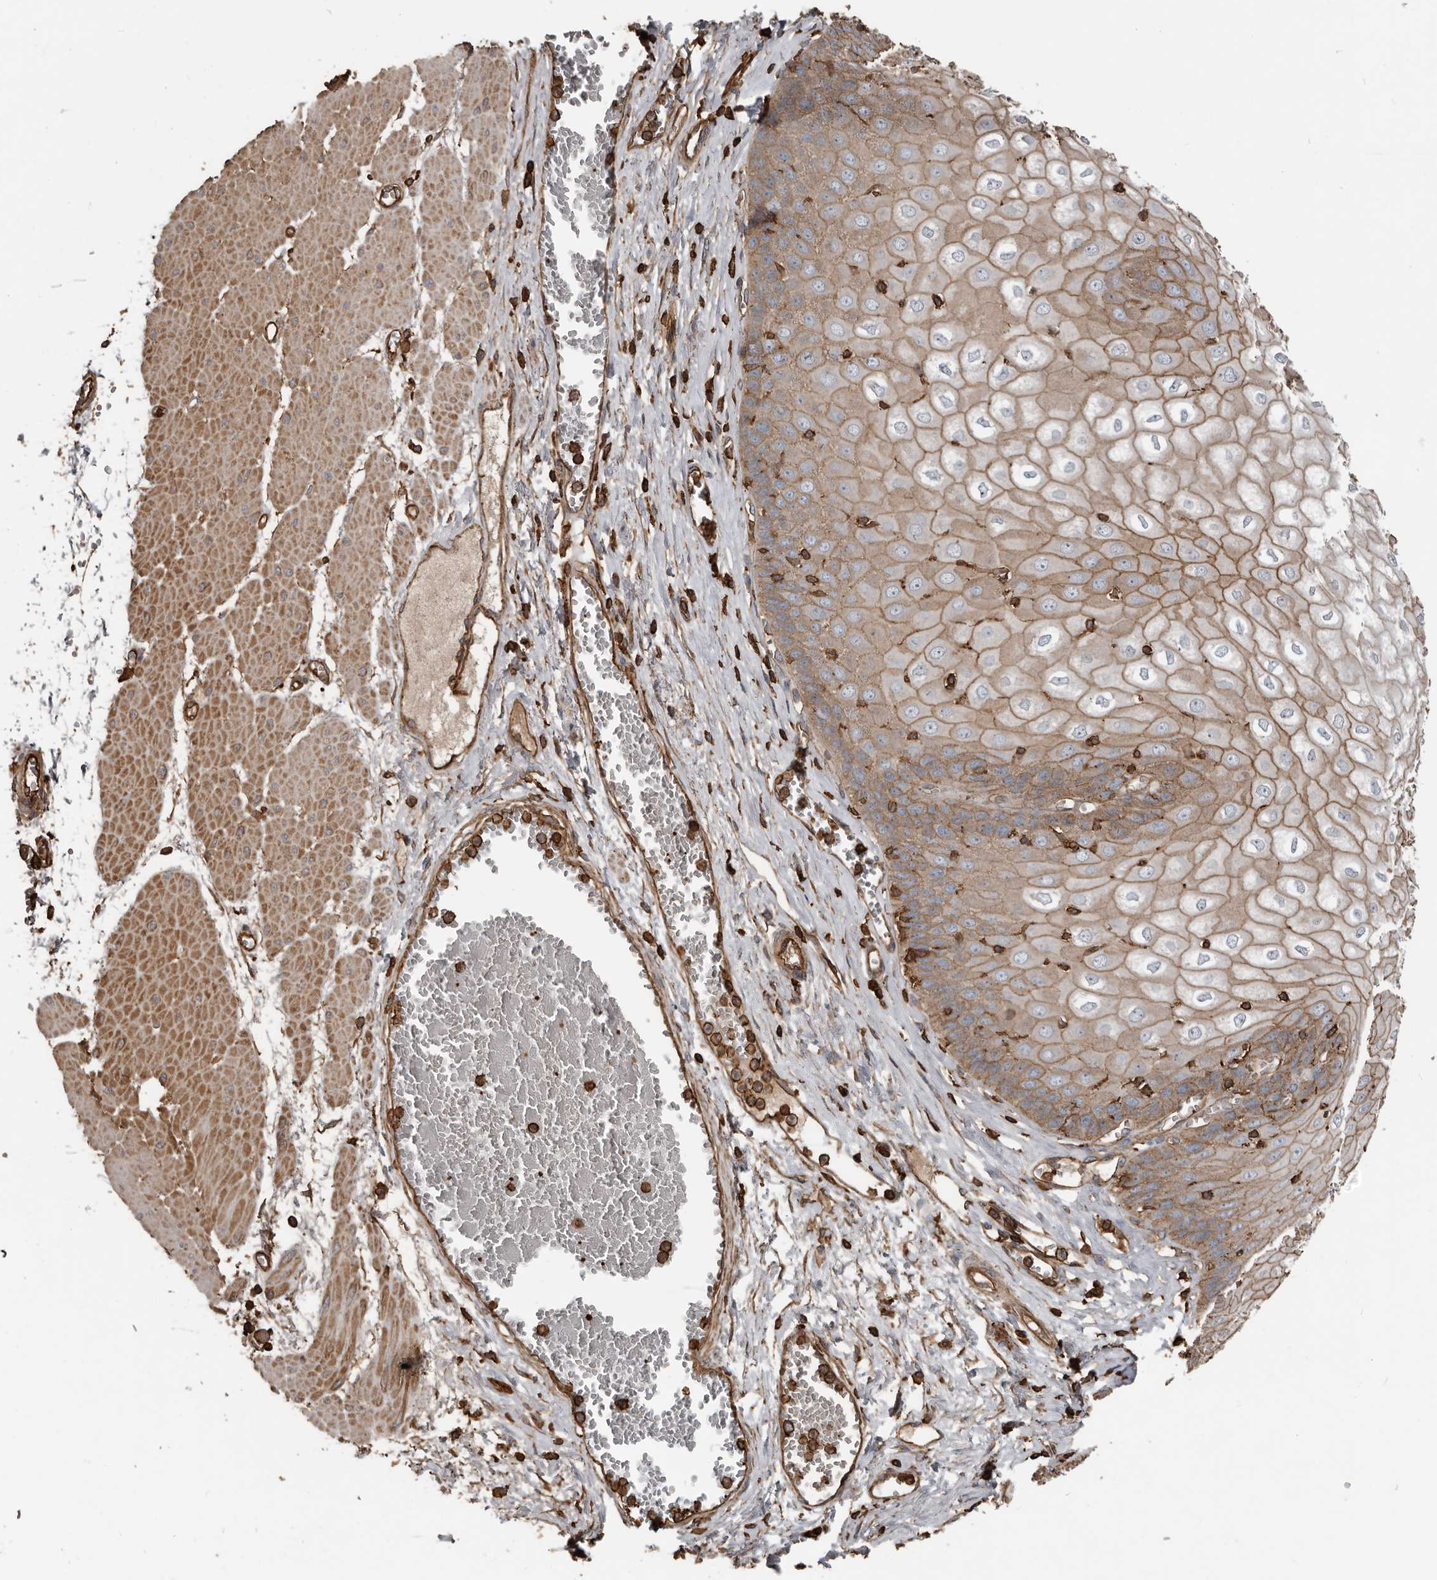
{"staining": {"intensity": "moderate", "quantity": ">75%", "location": "cytoplasmic/membranous"}, "tissue": "esophagus", "cell_type": "Squamous epithelial cells", "image_type": "normal", "snomed": [{"axis": "morphology", "description": "Normal tissue, NOS"}, {"axis": "topography", "description": "Esophagus"}], "caption": "Immunohistochemistry (IHC) (DAB (3,3'-diaminobenzidine)) staining of benign esophagus reveals moderate cytoplasmic/membranous protein expression in approximately >75% of squamous epithelial cells.", "gene": "DENND6B", "patient": {"sex": "male", "age": 60}}